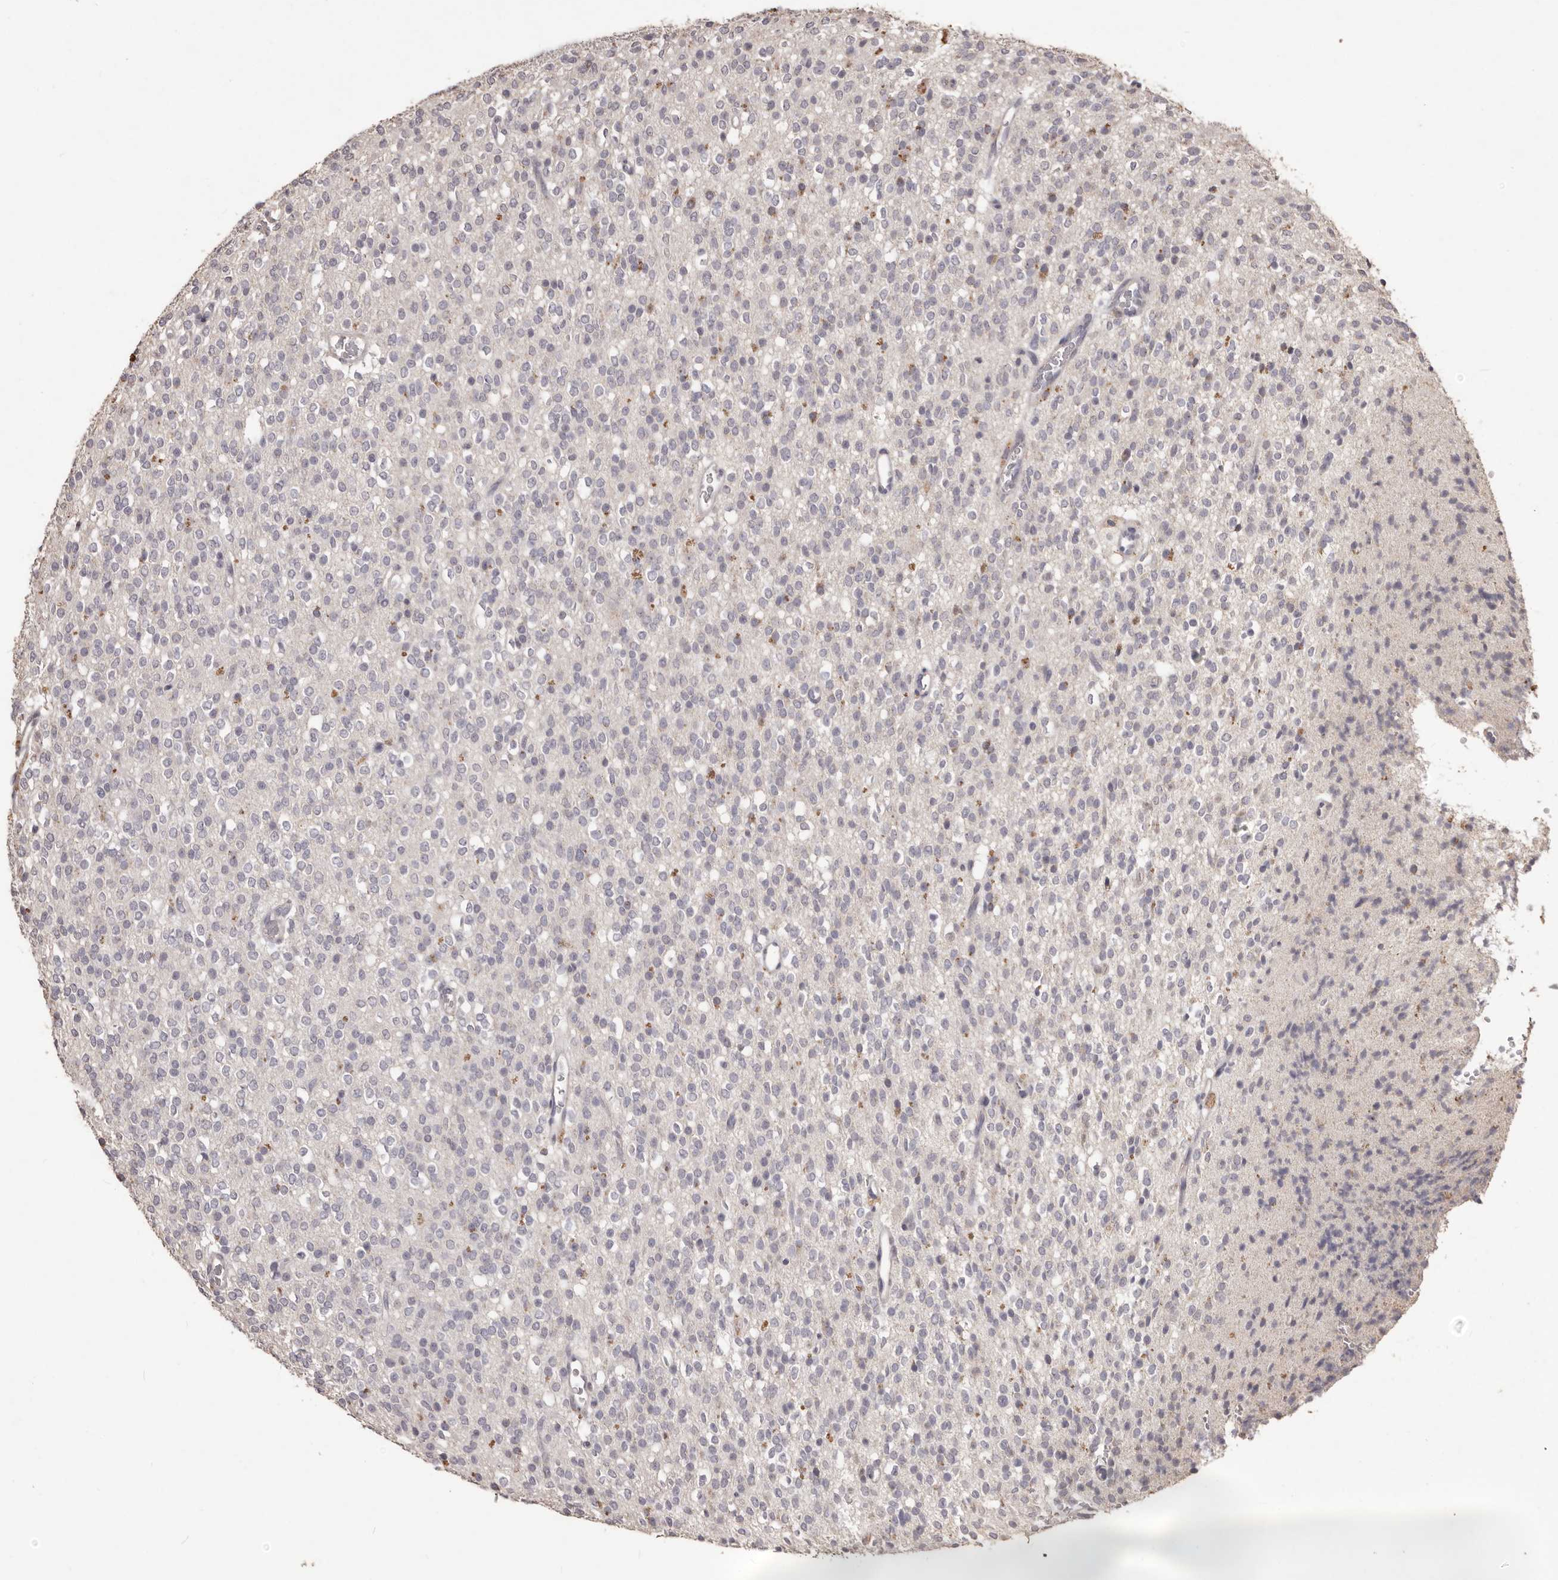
{"staining": {"intensity": "negative", "quantity": "none", "location": "none"}, "tissue": "glioma", "cell_type": "Tumor cells", "image_type": "cancer", "snomed": [{"axis": "morphology", "description": "Glioma, malignant, High grade"}, {"axis": "topography", "description": "Brain"}], "caption": "Immunohistochemistry histopathology image of human glioma stained for a protein (brown), which exhibits no staining in tumor cells.", "gene": "PRSS27", "patient": {"sex": "male", "age": 34}}